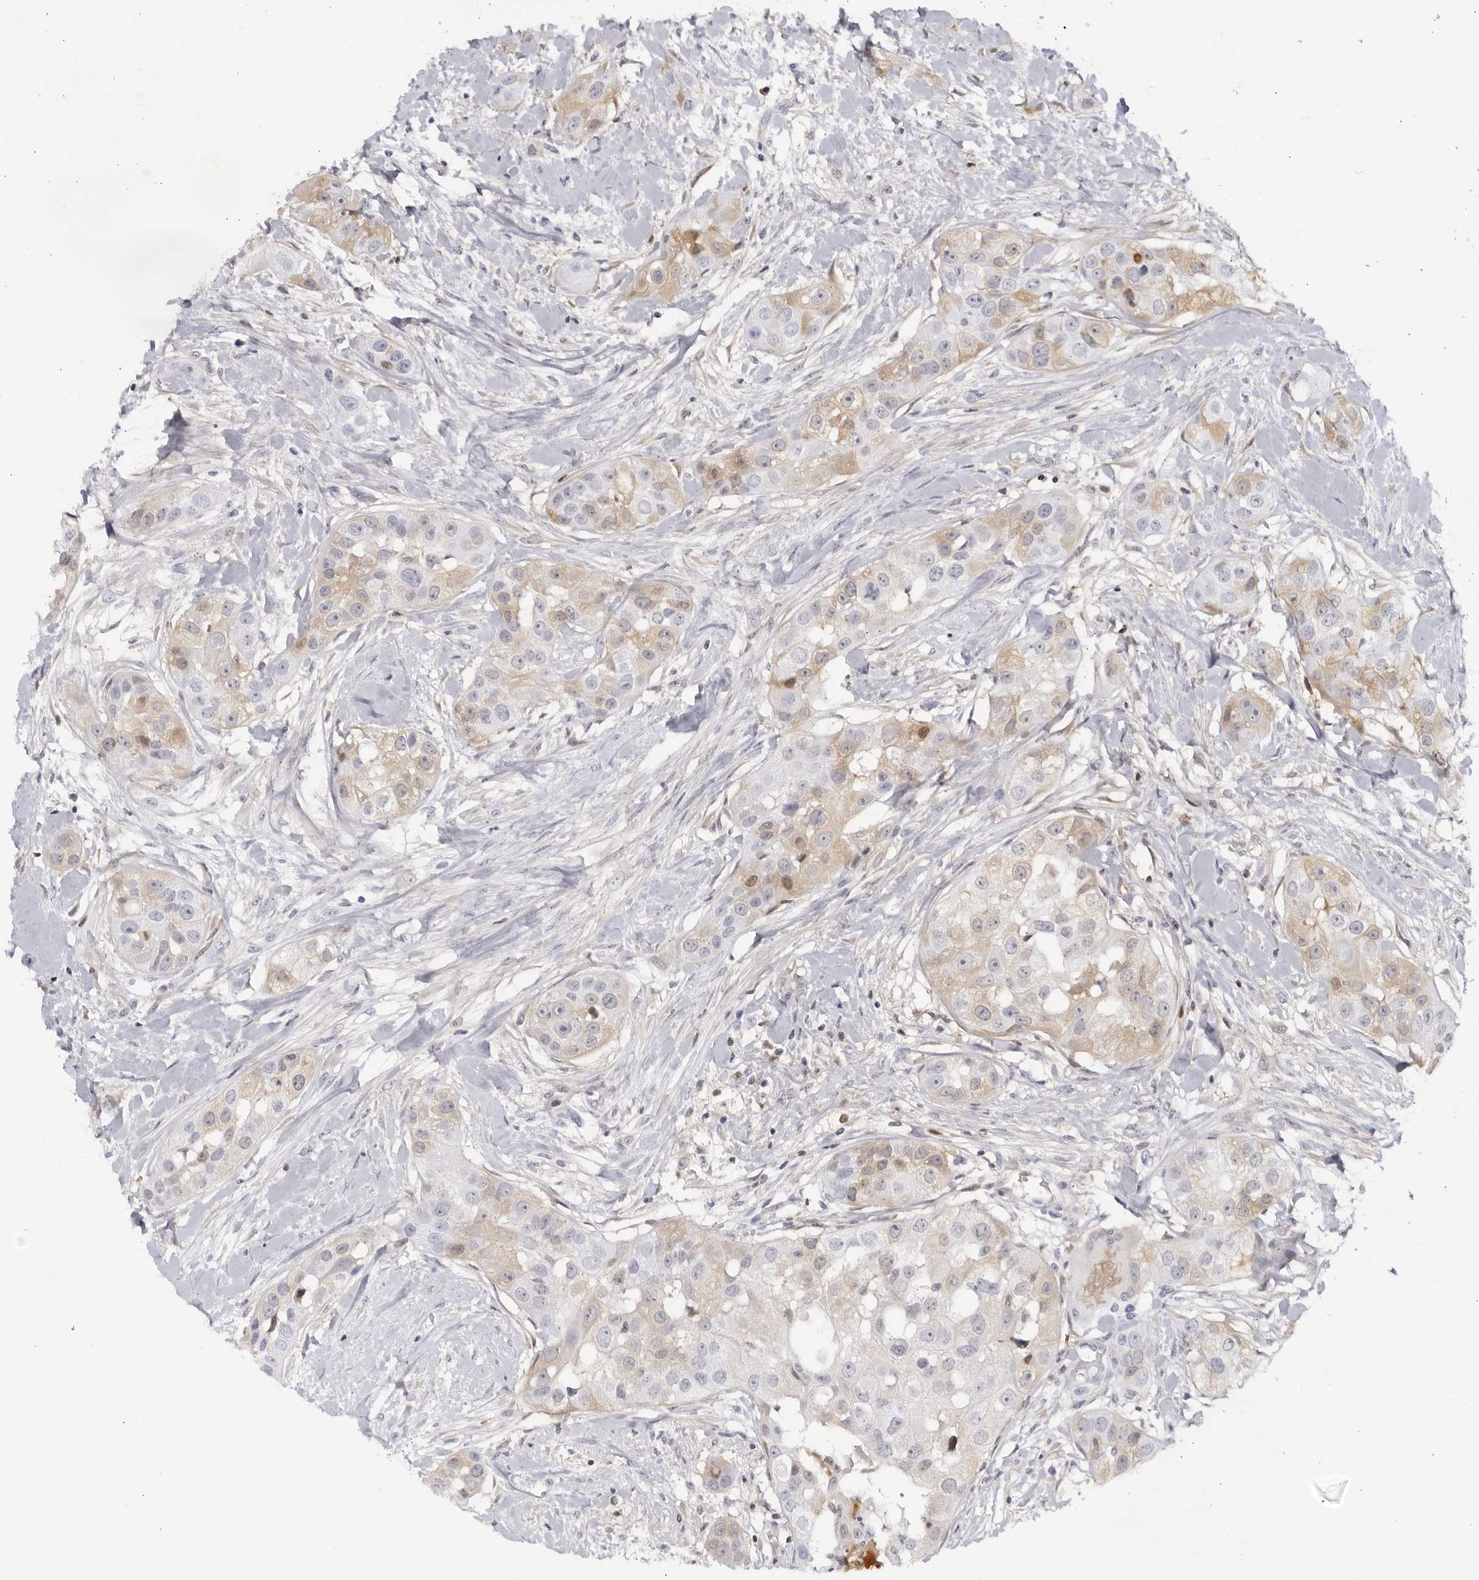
{"staining": {"intensity": "weak", "quantity": "25%-75%", "location": "cytoplasmic/membranous"}, "tissue": "head and neck cancer", "cell_type": "Tumor cells", "image_type": "cancer", "snomed": [{"axis": "morphology", "description": "Normal tissue, NOS"}, {"axis": "morphology", "description": "Squamous cell carcinoma, NOS"}, {"axis": "topography", "description": "Skeletal muscle"}, {"axis": "topography", "description": "Head-Neck"}], "caption": "DAB immunohistochemical staining of human head and neck cancer reveals weak cytoplasmic/membranous protein positivity in approximately 25%-75% of tumor cells.", "gene": "CNBD1", "patient": {"sex": "male", "age": 51}}